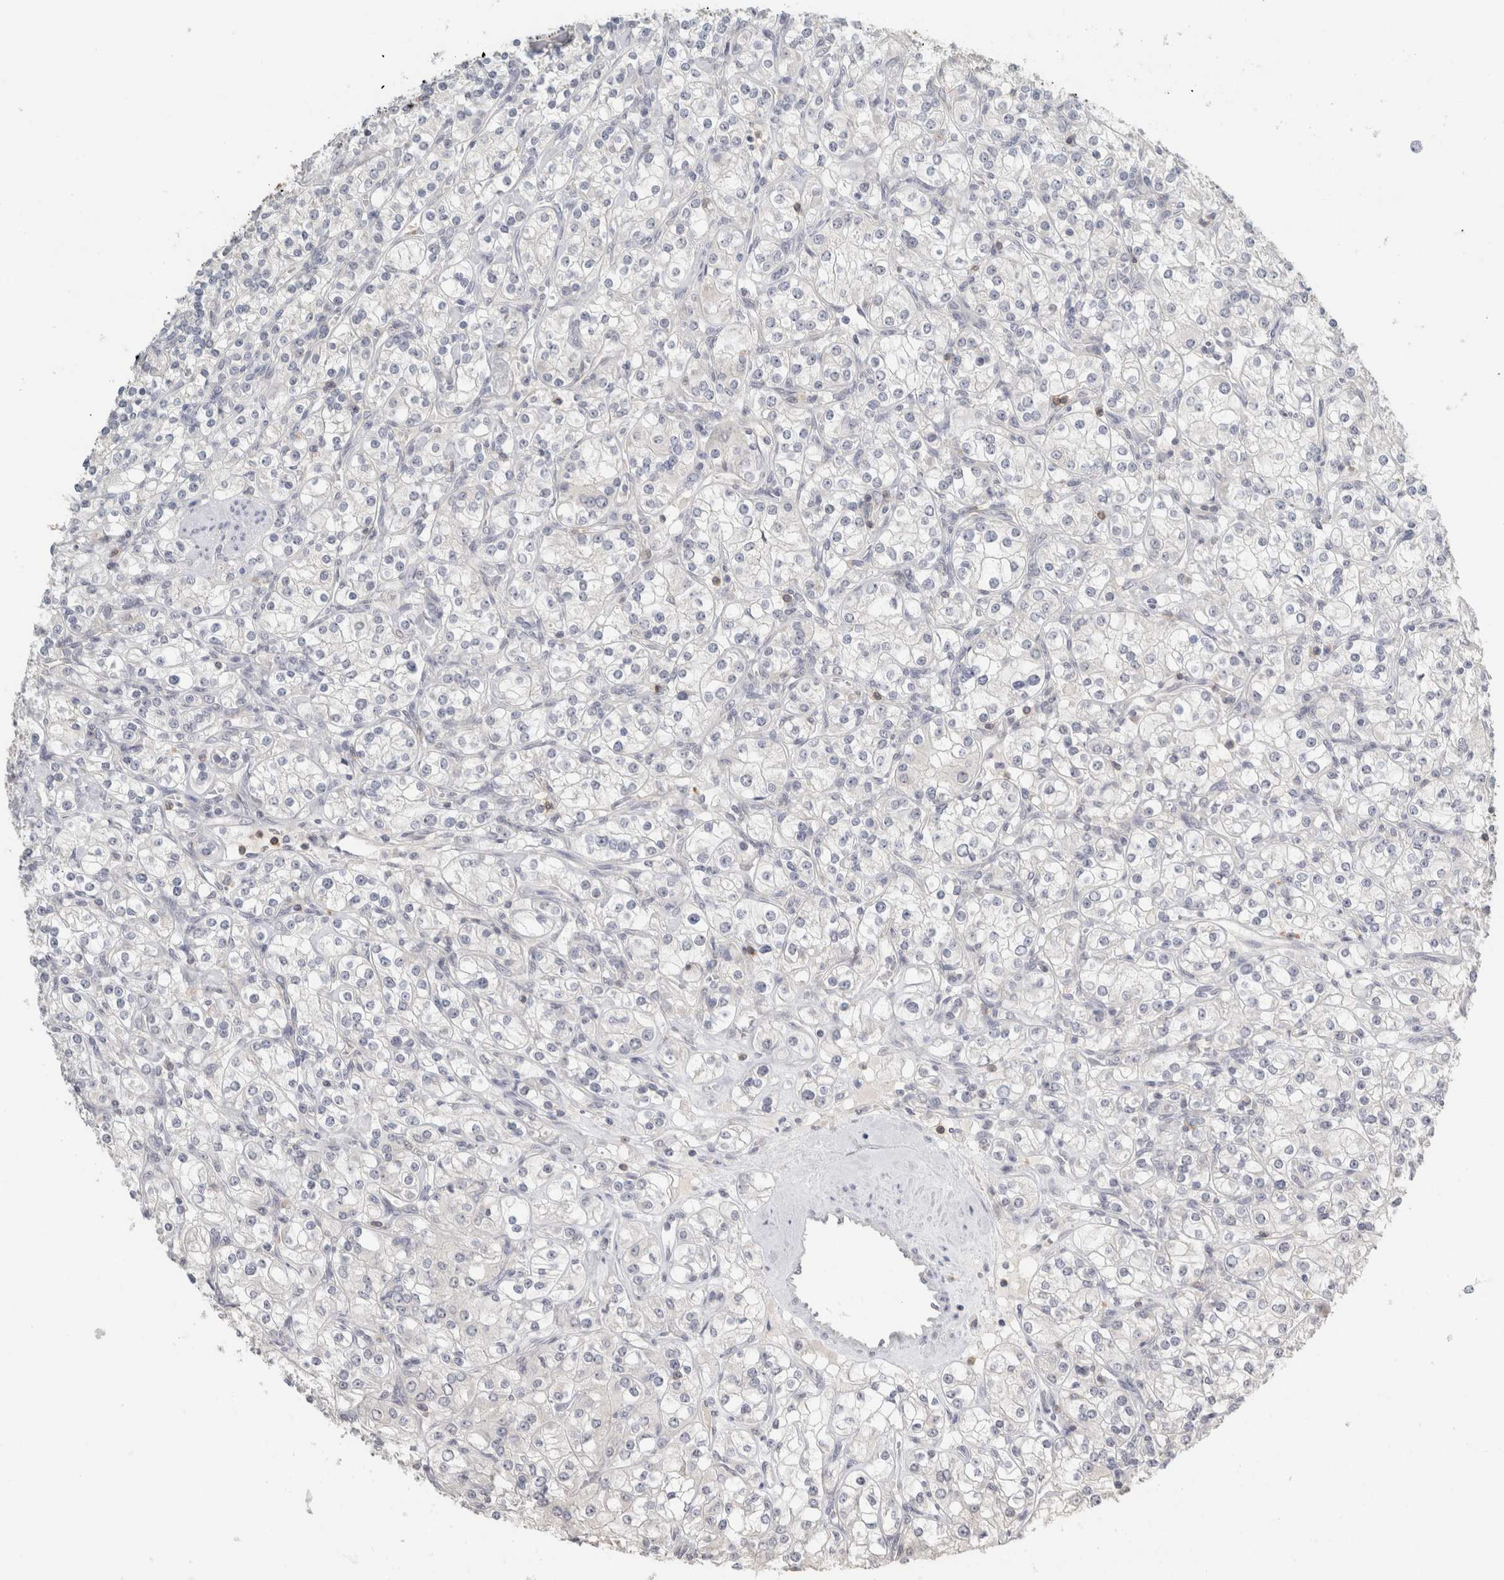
{"staining": {"intensity": "negative", "quantity": "none", "location": "none"}, "tissue": "renal cancer", "cell_type": "Tumor cells", "image_type": "cancer", "snomed": [{"axis": "morphology", "description": "Adenocarcinoma, NOS"}, {"axis": "topography", "description": "Kidney"}], "caption": "This is a image of immunohistochemistry staining of renal cancer, which shows no positivity in tumor cells.", "gene": "TRAT1", "patient": {"sex": "male", "age": 77}}